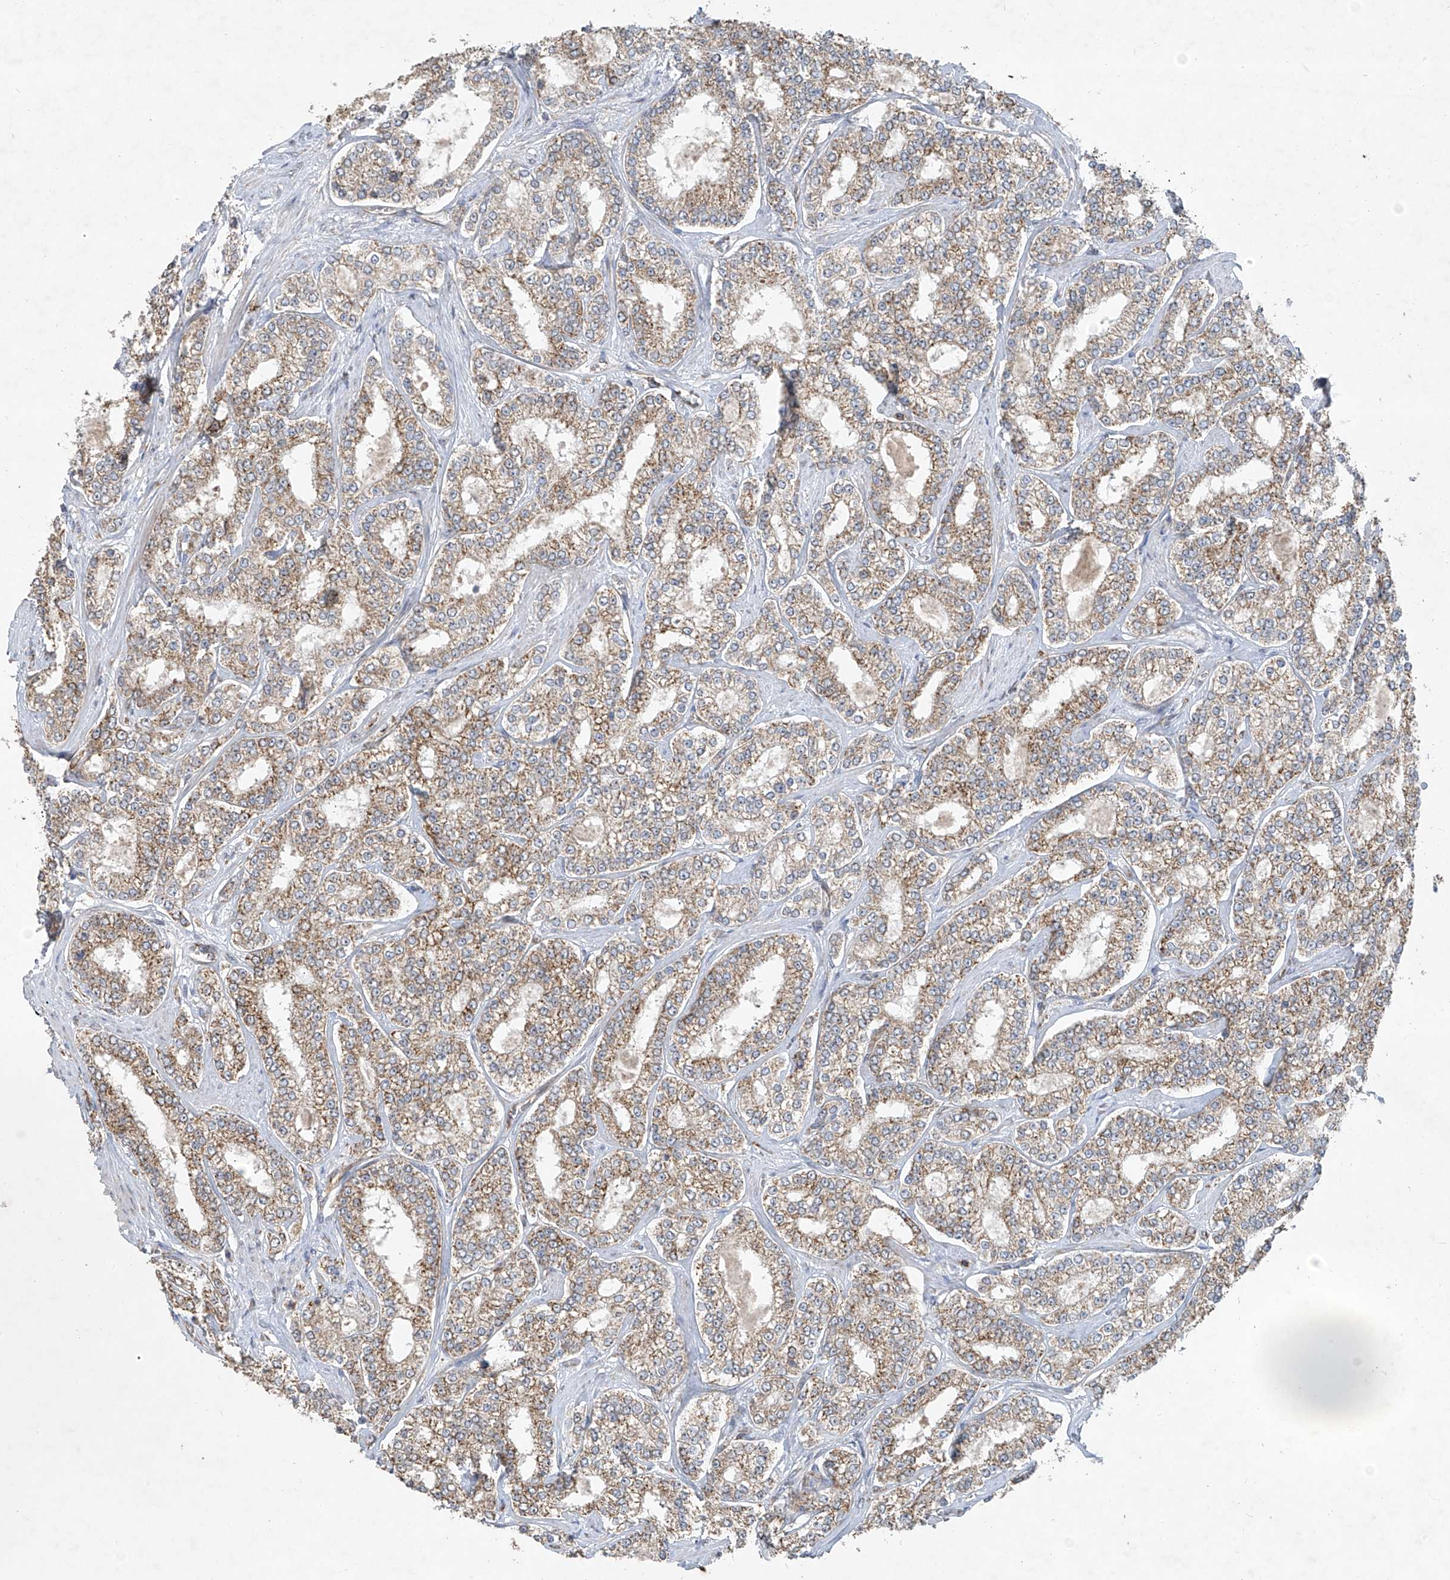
{"staining": {"intensity": "weak", "quantity": ">75%", "location": "cytoplasmic/membranous"}, "tissue": "prostate cancer", "cell_type": "Tumor cells", "image_type": "cancer", "snomed": [{"axis": "morphology", "description": "Normal tissue, NOS"}, {"axis": "morphology", "description": "Adenocarcinoma, High grade"}, {"axis": "topography", "description": "Prostate"}], "caption": "Immunohistochemical staining of prostate cancer exhibits low levels of weak cytoplasmic/membranous expression in approximately >75% of tumor cells.", "gene": "UQCC1", "patient": {"sex": "male", "age": 83}}